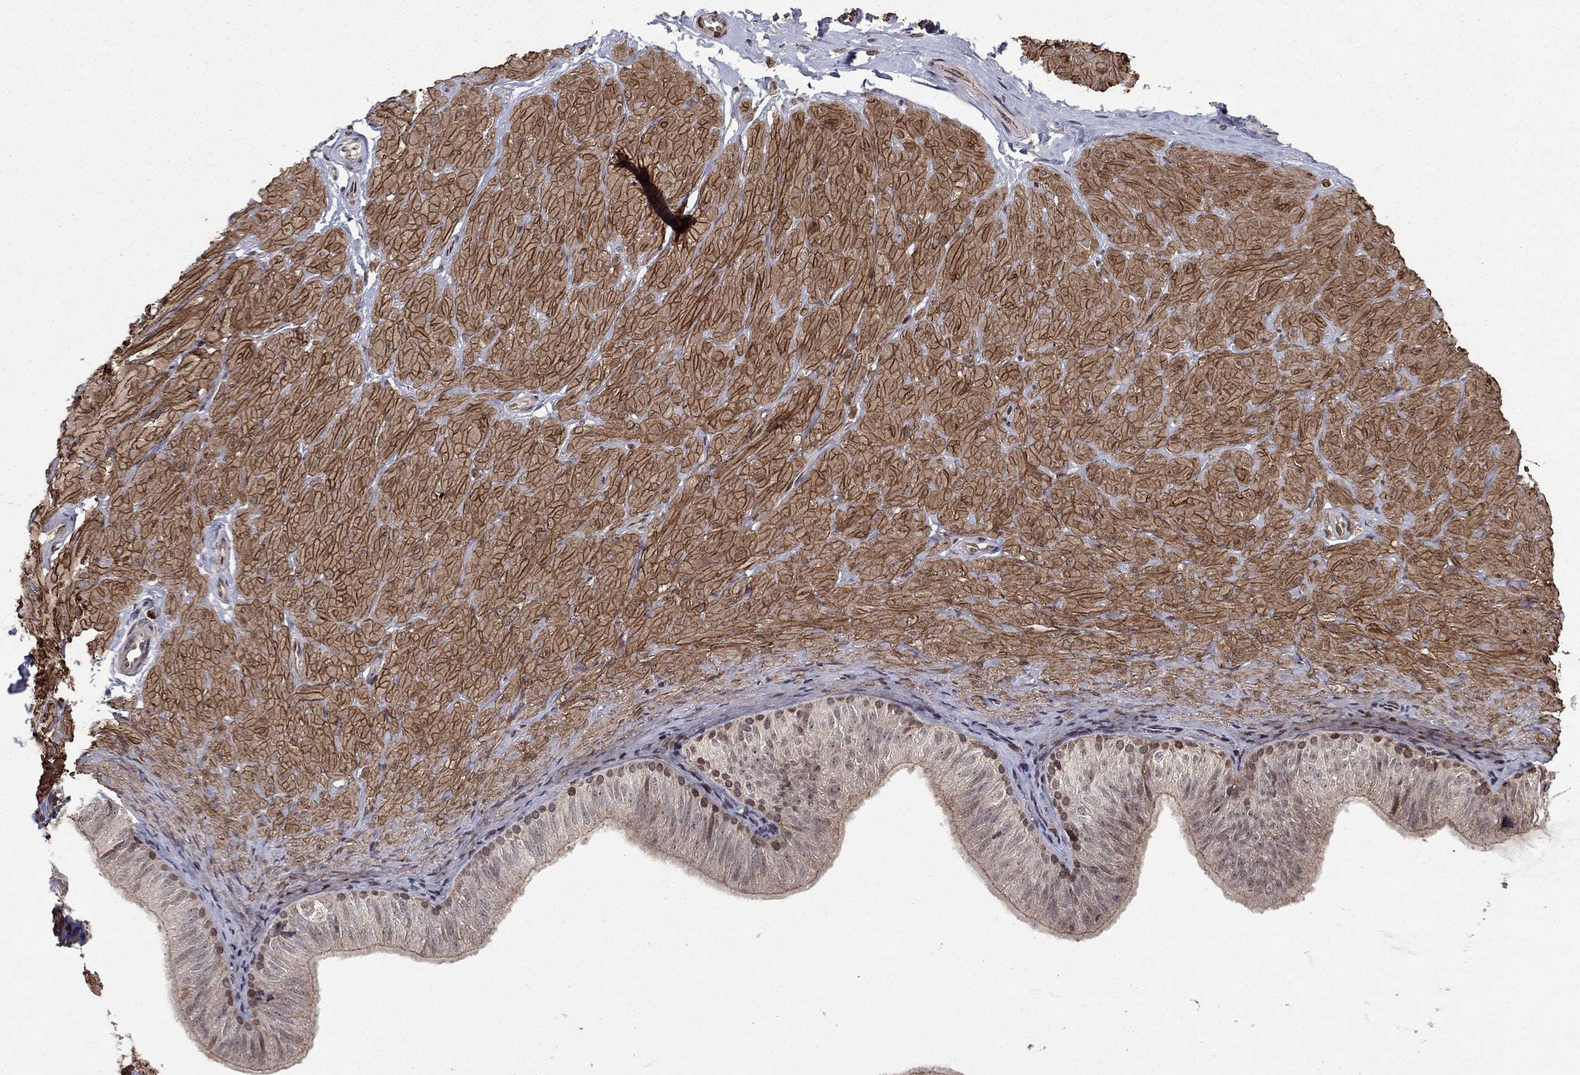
{"staining": {"intensity": "negative", "quantity": "none", "location": "none"}, "tissue": "adipose tissue", "cell_type": "Adipocytes", "image_type": "normal", "snomed": [{"axis": "morphology", "description": "Normal tissue, NOS"}, {"axis": "topography", "description": "Smooth muscle"}, {"axis": "topography", "description": "Peripheral nerve tissue"}], "caption": "High magnification brightfield microscopy of normal adipose tissue stained with DAB (brown) and counterstained with hematoxylin (blue): adipocytes show no significant staining. Brightfield microscopy of immunohistochemistry (IHC) stained with DAB (3,3'-diaminobenzidine) (brown) and hematoxylin (blue), captured at high magnification.", "gene": "SORBS1", "patient": {"sex": "male", "age": 22}}